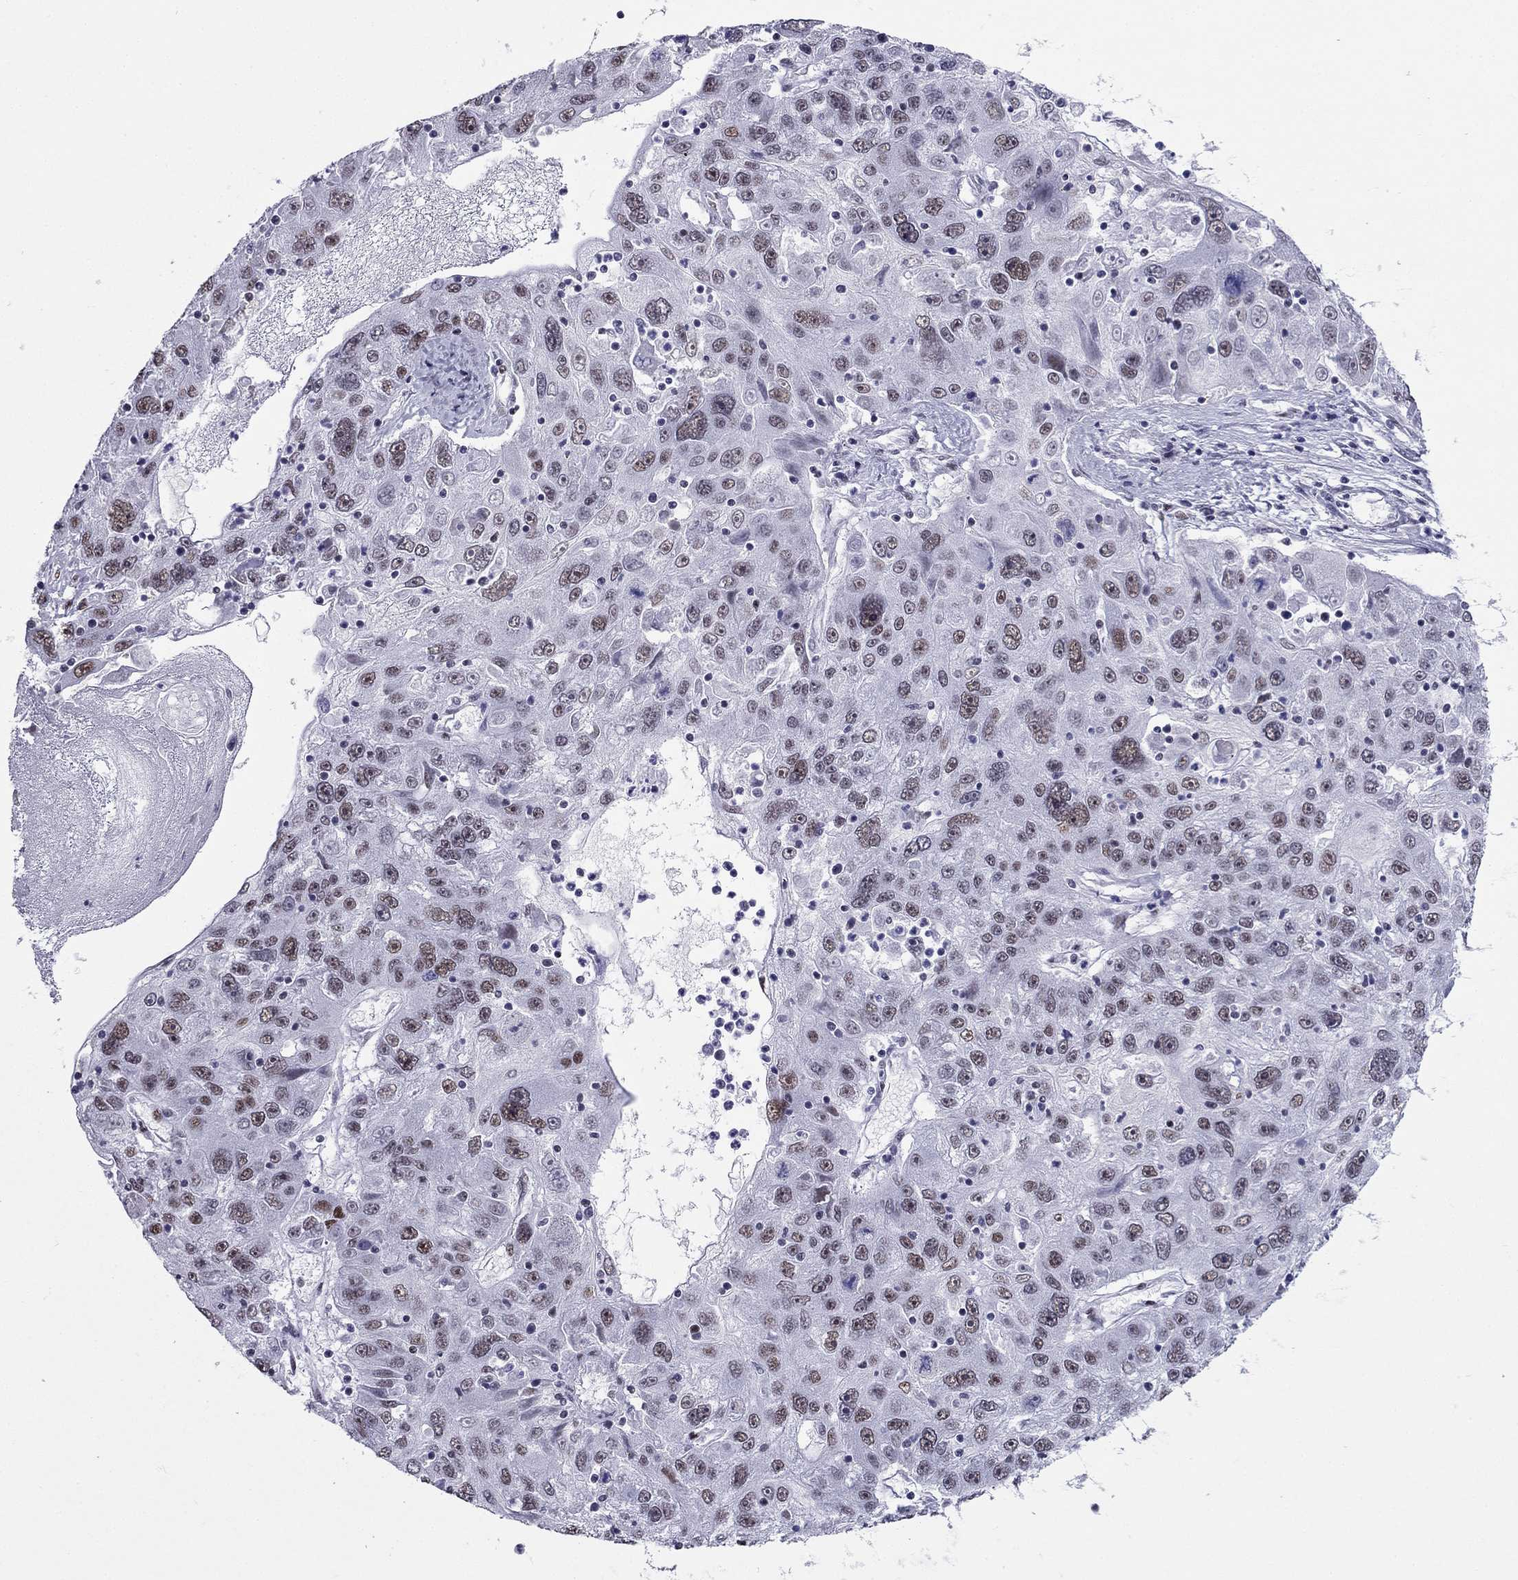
{"staining": {"intensity": "moderate", "quantity": "25%-75%", "location": "nuclear"}, "tissue": "stomach cancer", "cell_type": "Tumor cells", "image_type": "cancer", "snomed": [{"axis": "morphology", "description": "Adenocarcinoma, NOS"}, {"axis": "topography", "description": "Stomach"}], "caption": "High-magnification brightfield microscopy of stomach adenocarcinoma stained with DAB (3,3'-diaminobenzidine) (brown) and counterstained with hematoxylin (blue). tumor cells exhibit moderate nuclear expression is seen in approximately25%-75% of cells.", "gene": "PPM1G", "patient": {"sex": "male", "age": 56}}